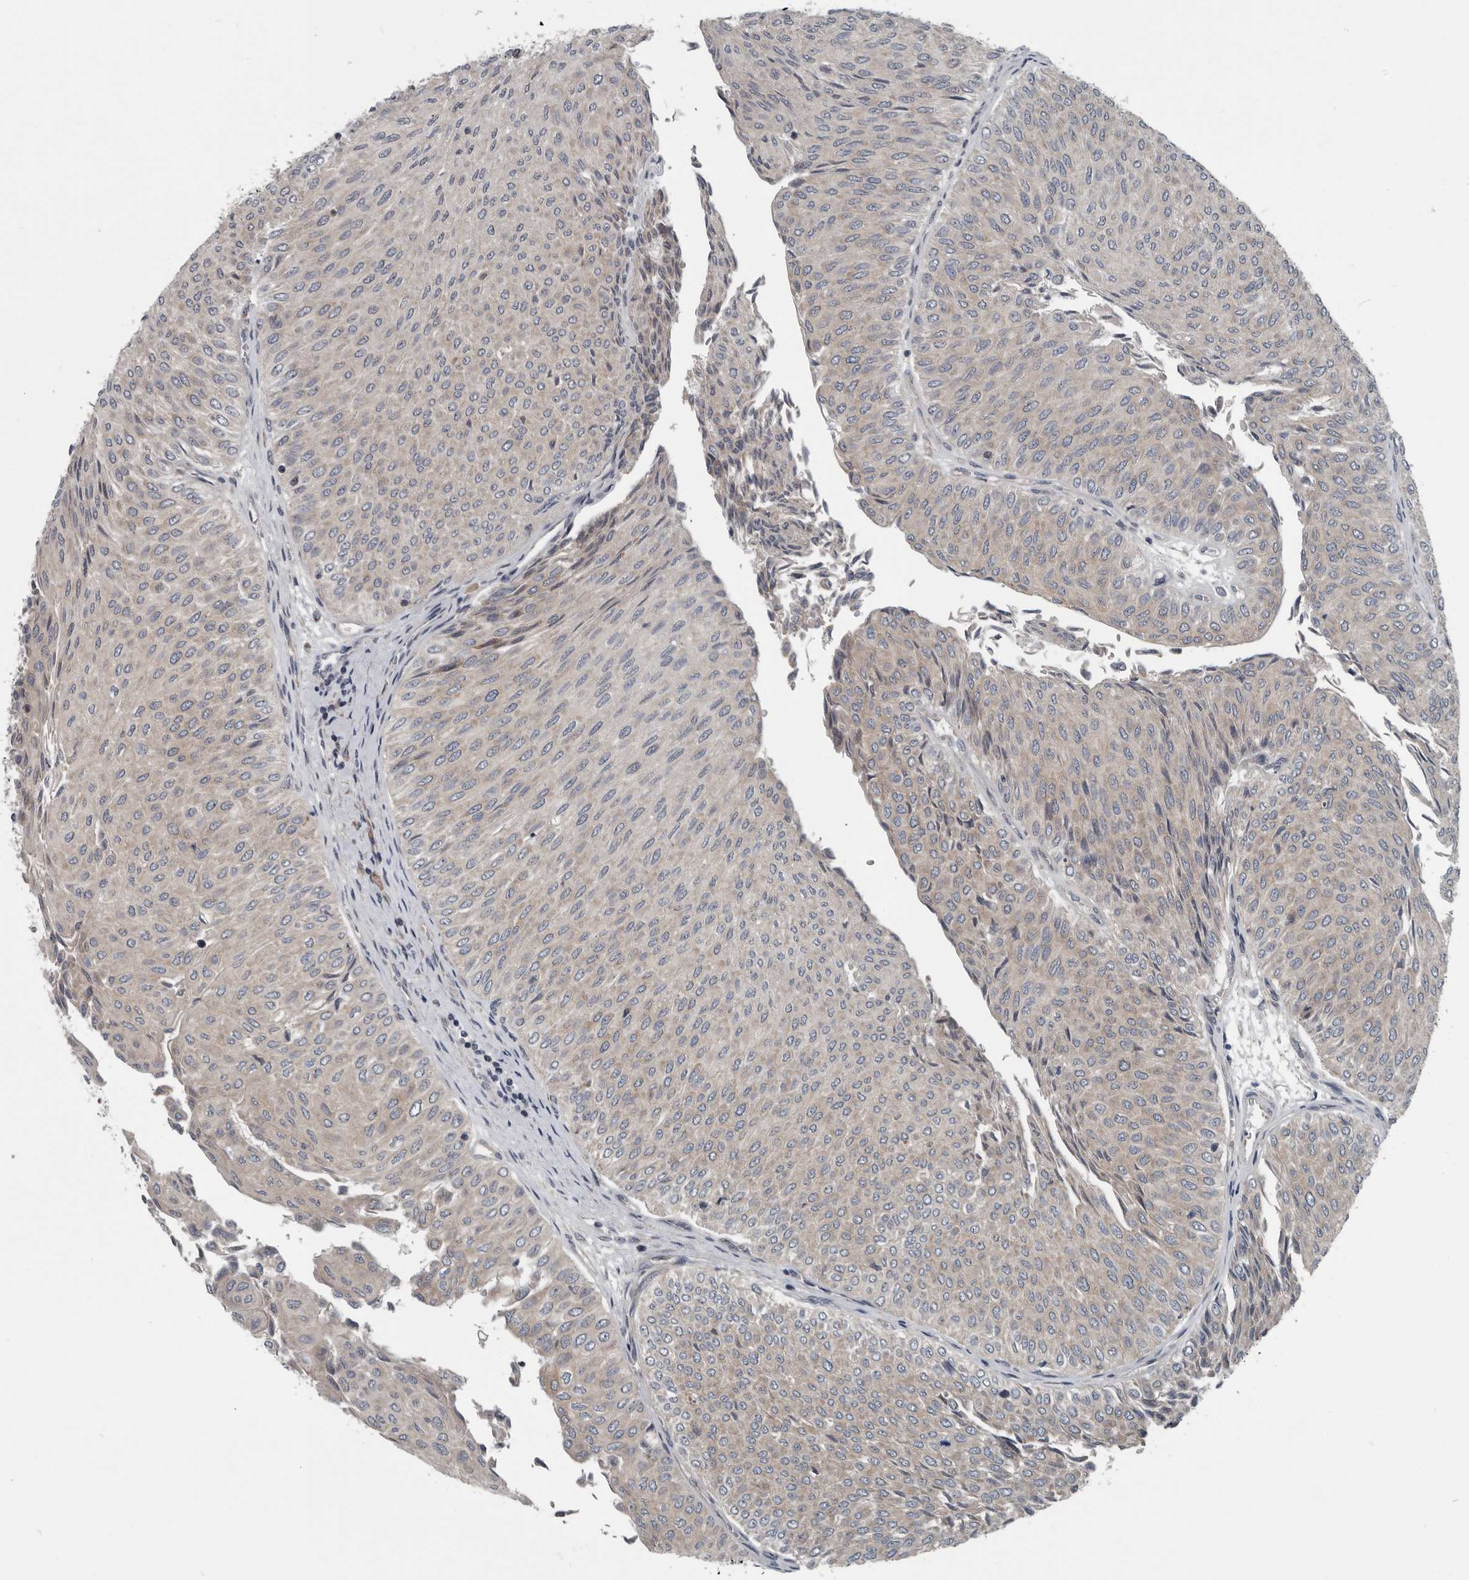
{"staining": {"intensity": "weak", "quantity": "25%-75%", "location": "cytoplasmic/membranous"}, "tissue": "urothelial cancer", "cell_type": "Tumor cells", "image_type": "cancer", "snomed": [{"axis": "morphology", "description": "Urothelial carcinoma, Low grade"}, {"axis": "topography", "description": "Urinary bladder"}], "caption": "Brown immunohistochemical staining in human low-grade urothelial carcinoma shows weak cytoplasmic/membranous expression in about 25%-75% of tumor cells.", "gene": "TMEM199", "patient": {"sex": "male", "age": 78}}